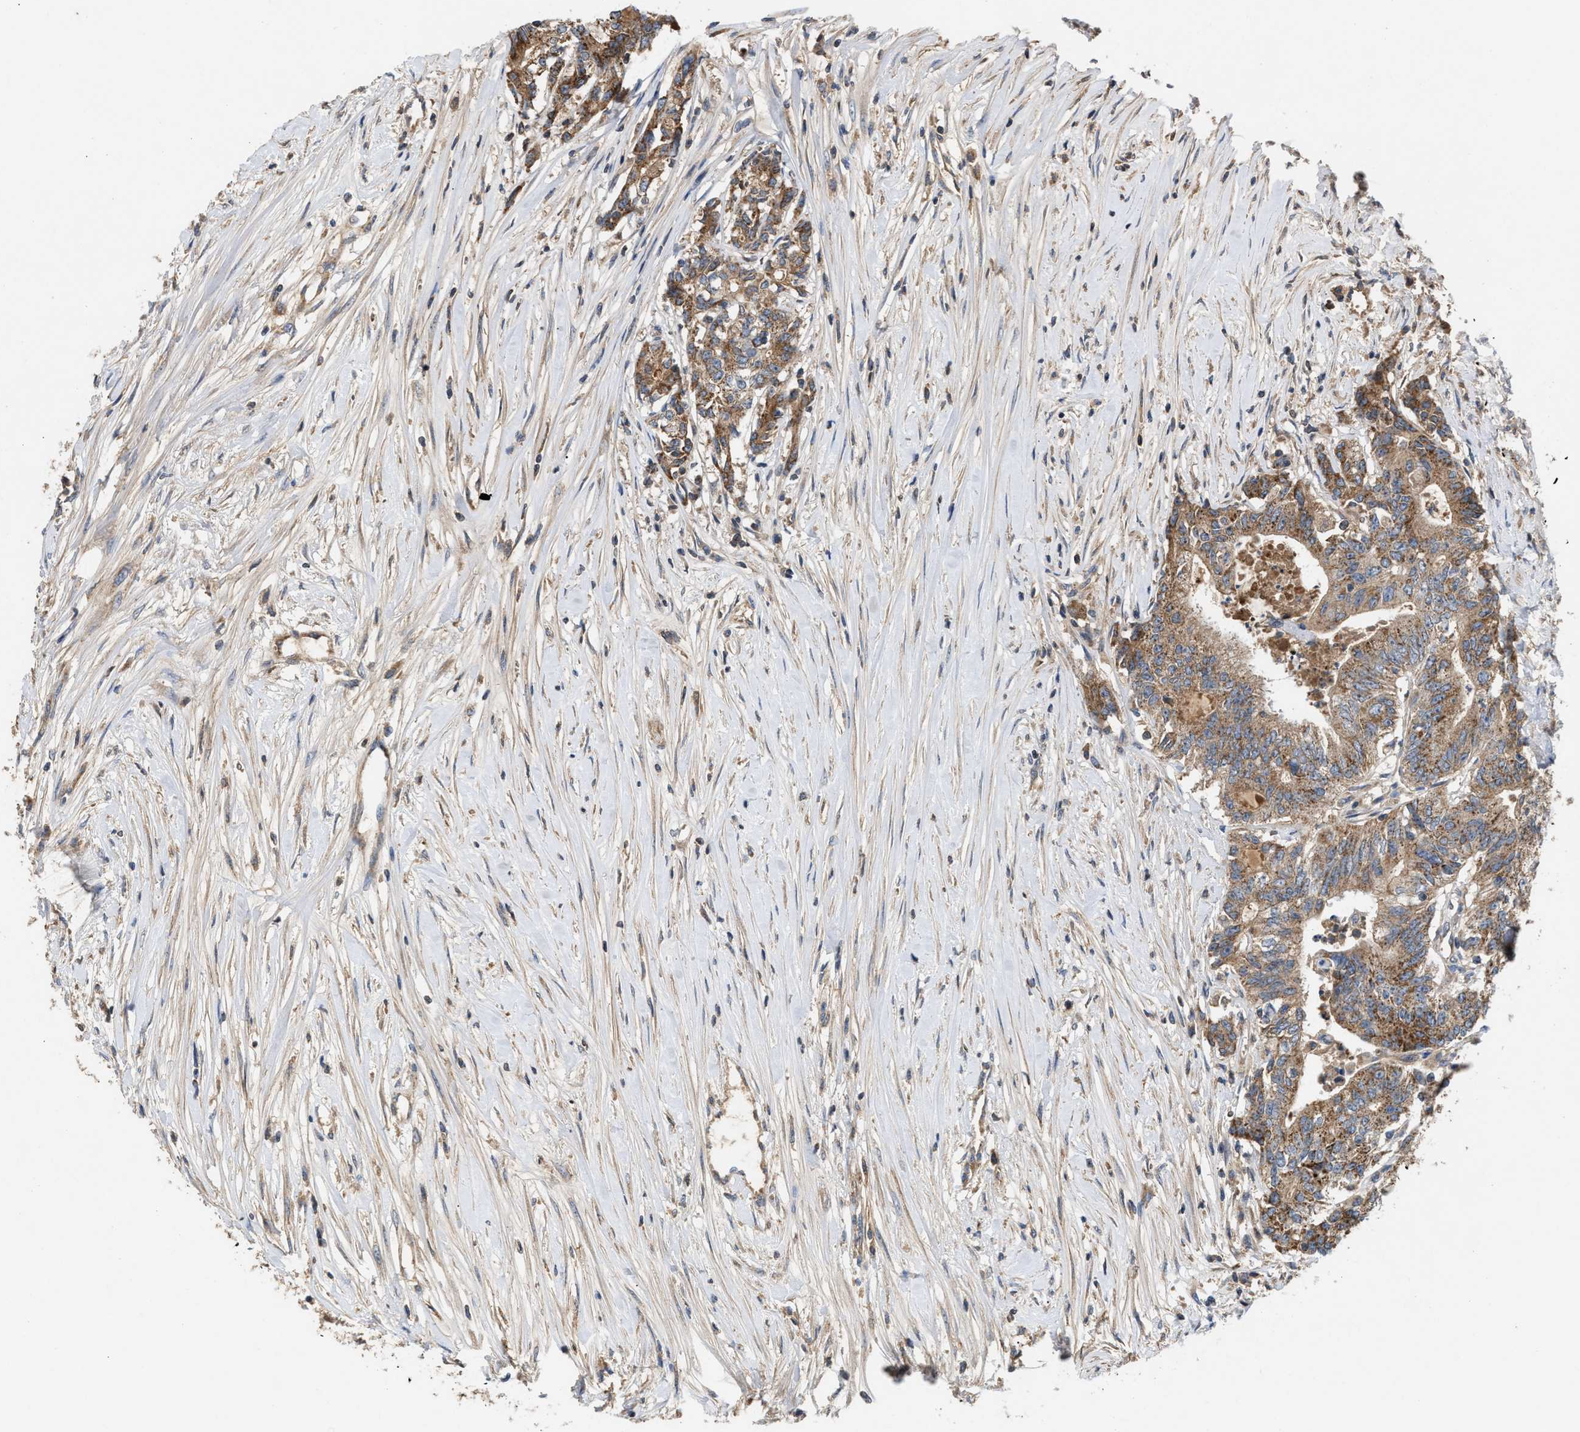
{"staining": {"intensity": "moderate", "quantity": ">75%", "location": "cytoplasmic/membranous"}, "tissue": "colorectal cancer", "cell_type": "Tumor cells", "image_type": "cancer", "snomed": [{"axis": "morphology", "description": "Adenocarcinoma, NOS"}, {"axis": "topography", "description": "Colon"}], "caption": "Colorectal cancer stained with DAB (3,3'-diaminobenzidine) IHC reveals medium levels of moderate cytoplasmic/membranous expression in about >75% of tumor cells. The protein is shown in brown color, while the nuclei are stained blue.", "gene": "TACO1", "patient": {"sex": "female", "age": 77}}